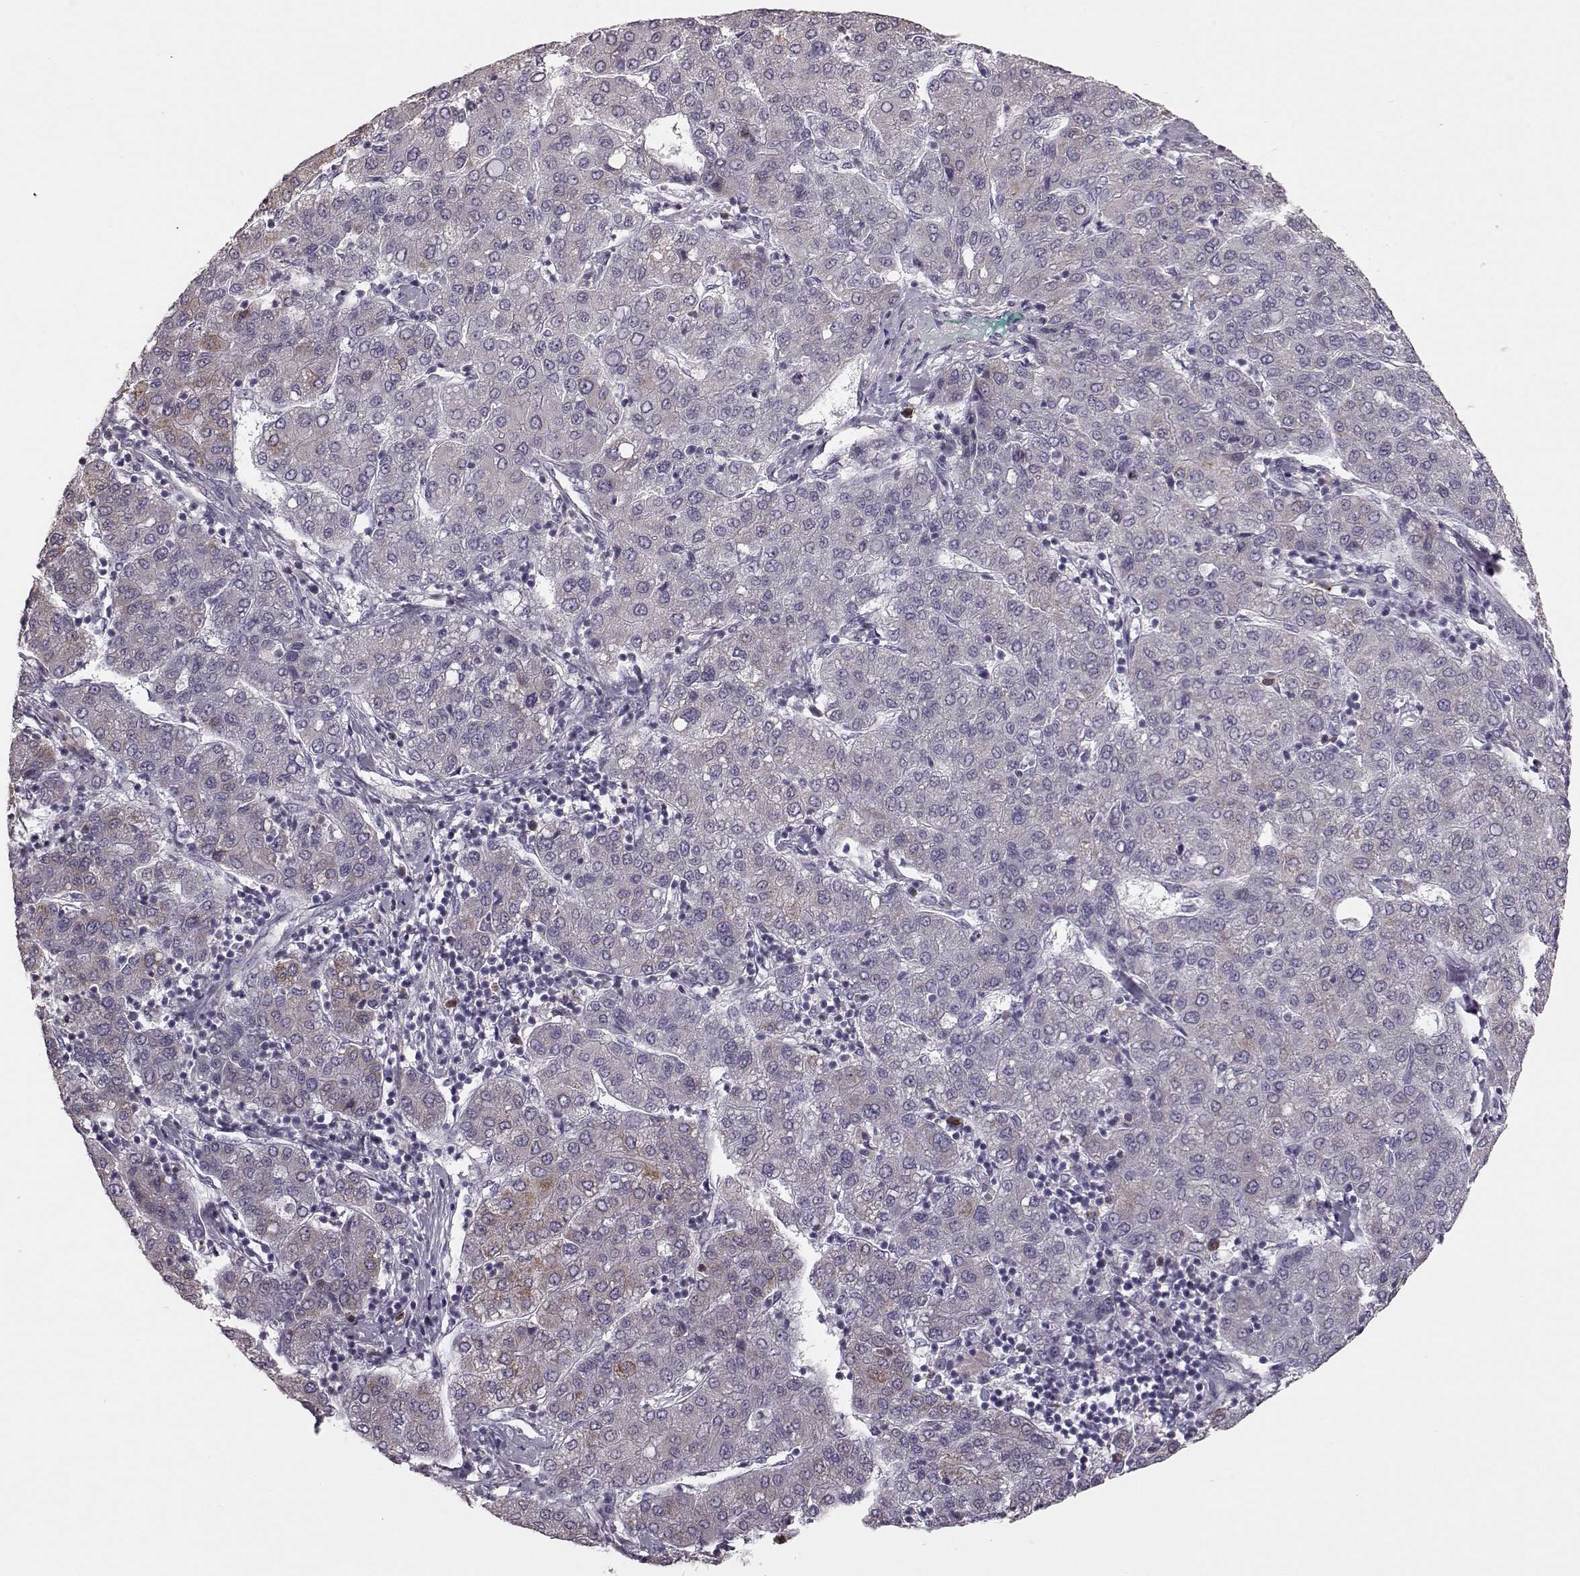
{"staining": {"intensity": "moderate", "quantity": "<25%", "location": "cytoplasmic/membranous"}, "tissue": "liver cancer", "cell_type": "Tumor cells", "image_type": "cancer", "snomed": [{"axis": "morphology", "description": "Carcinoma, Hepatocellular, NOS"}, {"axis": "topography", "description": "Liver"}], "caption": "This histopathology image displays IHC staining of liver hepatocellular carcinoma, with low moderate cytoplasmic/membranous expression in about <25% of tumor cells.", "gene": "ELOVL5", "patient": {"sex": "male", "age": 65}}